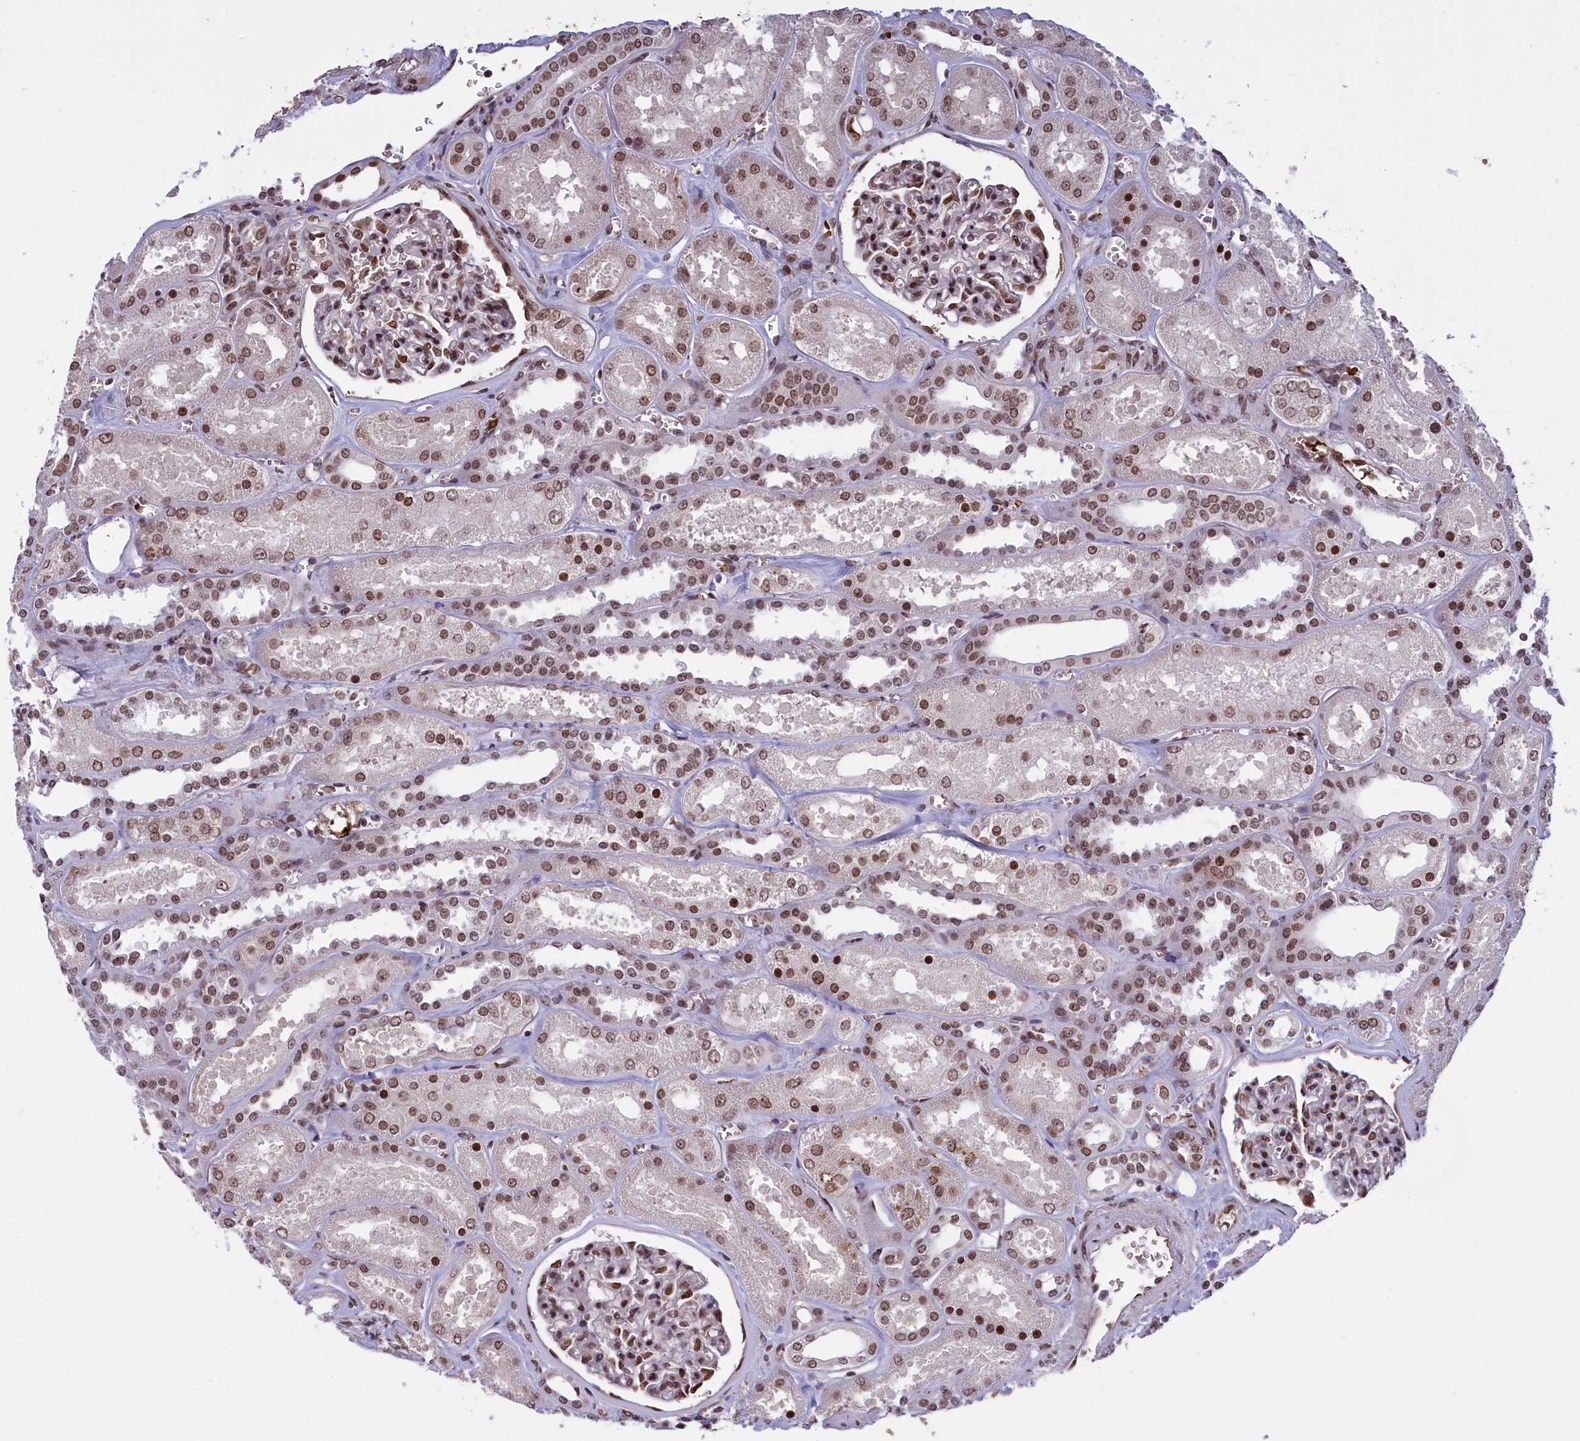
{"staining": {"intensity": "moderate", "quantity": ">75%", "location": "nuclear"}, "tissue": "kidney", "cell_type": "Cells in glomeruli", "image_type": "normal", "snomed": [{"axis": "morphology", "description": "Normal tissue, NOS"}, {"axis": "morphology", "description": "Adenocarcinoma, NOS"}, {"axis": "topography", "description": "Kidney"}], "caption": "Immunohistochemistry of benign kidney displays medium levels of moderate nuclear expression in approximately >75% of cells in glomeruli.", "gene": "MPHOSPH8", "patient": {"sex": "female", "age": 68}}